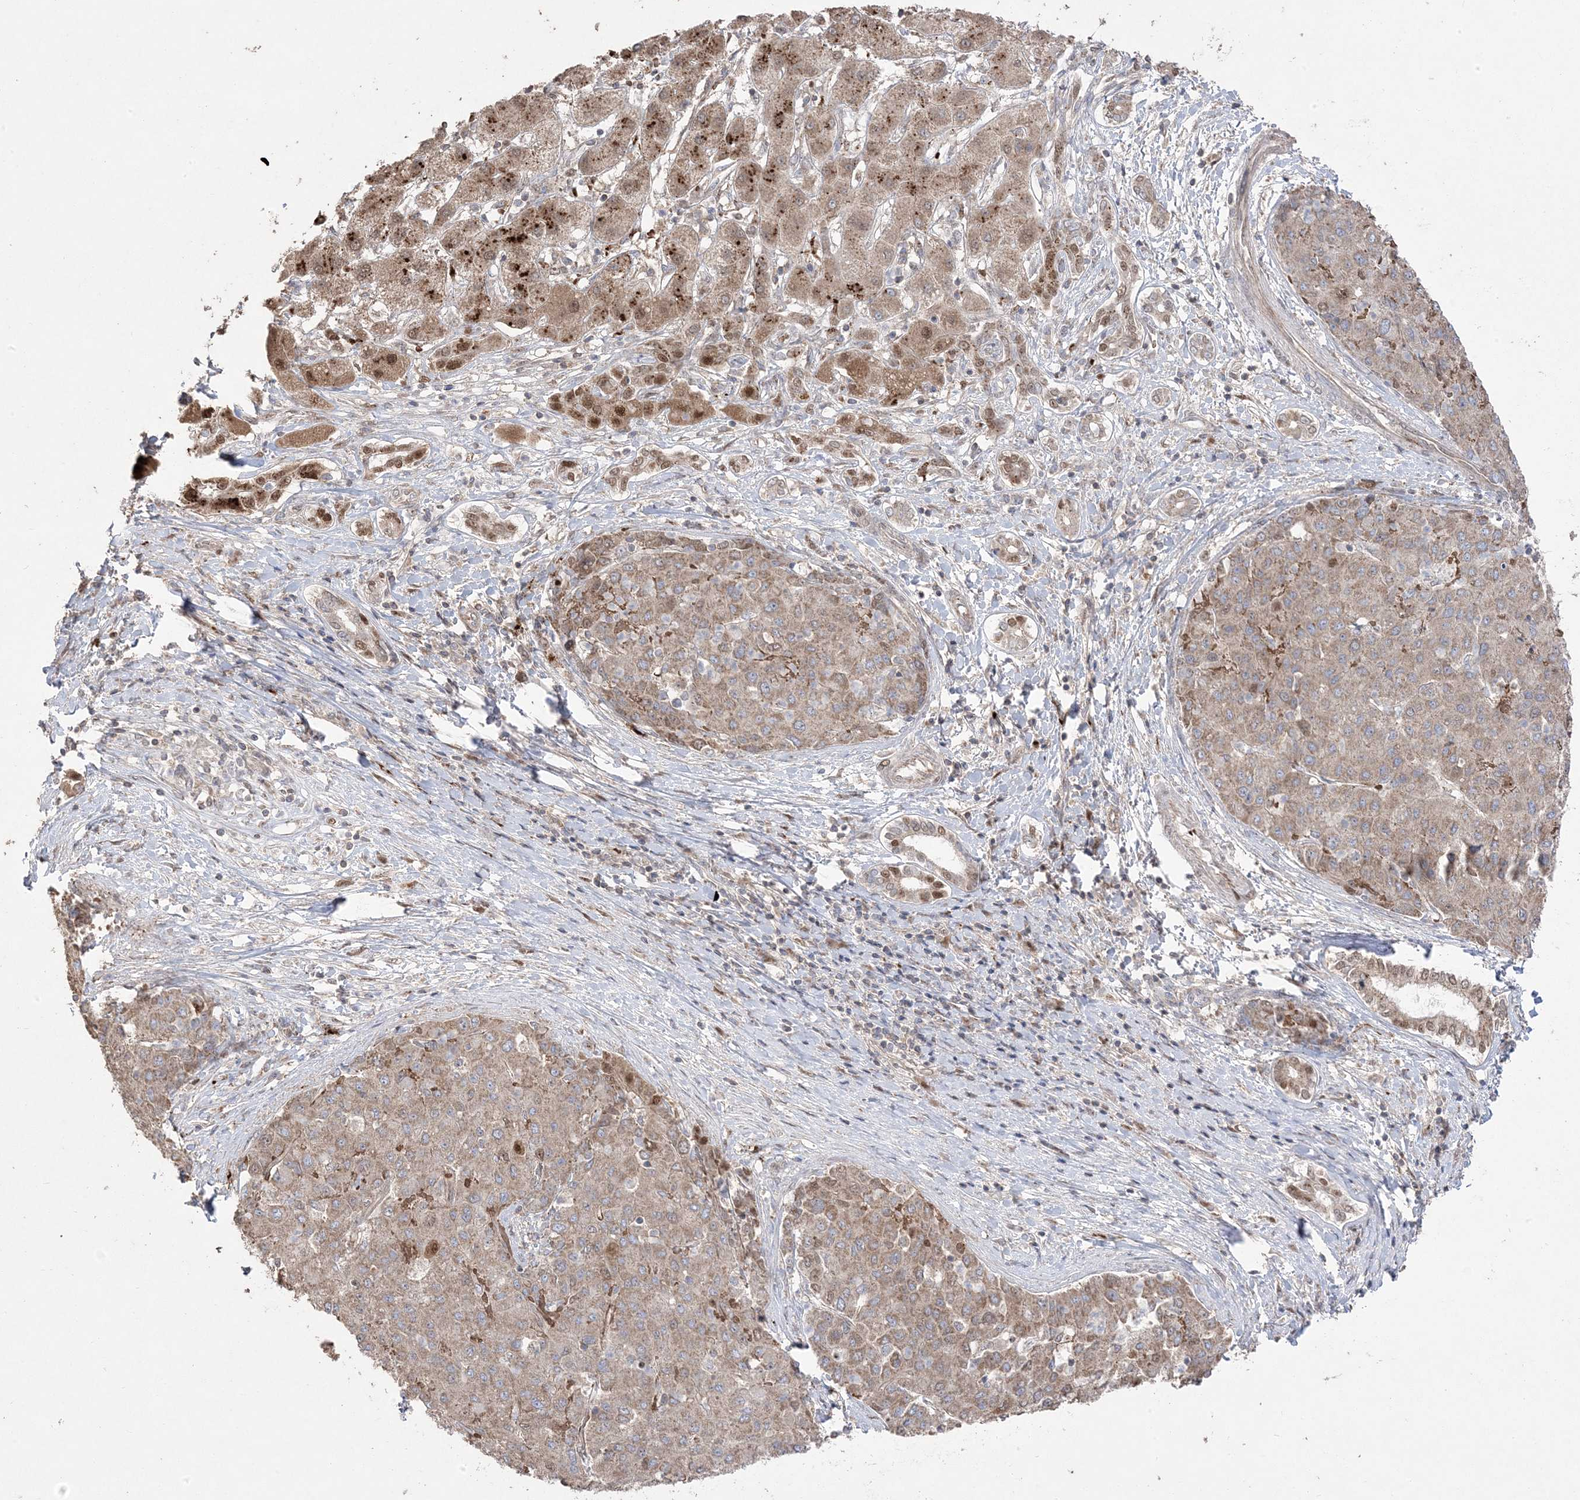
{"staining": {"intensity": "strong", "quantity": ">75%", "location": "cytoplasmic/membranous,nuclear"}, "tissue": "liver cancer", "cell_type": "Tumor cells", "image_type": "cancer", "snomed": [{"axis": "morphology", "description": "Carcinoma, Hepatocellular, NOS"}, {"axis": "topography", "description": "Liver"}], "caption": "Immunohistochemistry histopathology image of human liver cancer stained for a protein (brown), which shows high levels of strong cytoplasmic/membranous and nuclear positivity in approximately >75% of tumor cells.", "gene": "PPOX", "patient": {"sex": "male", "age": 65}}